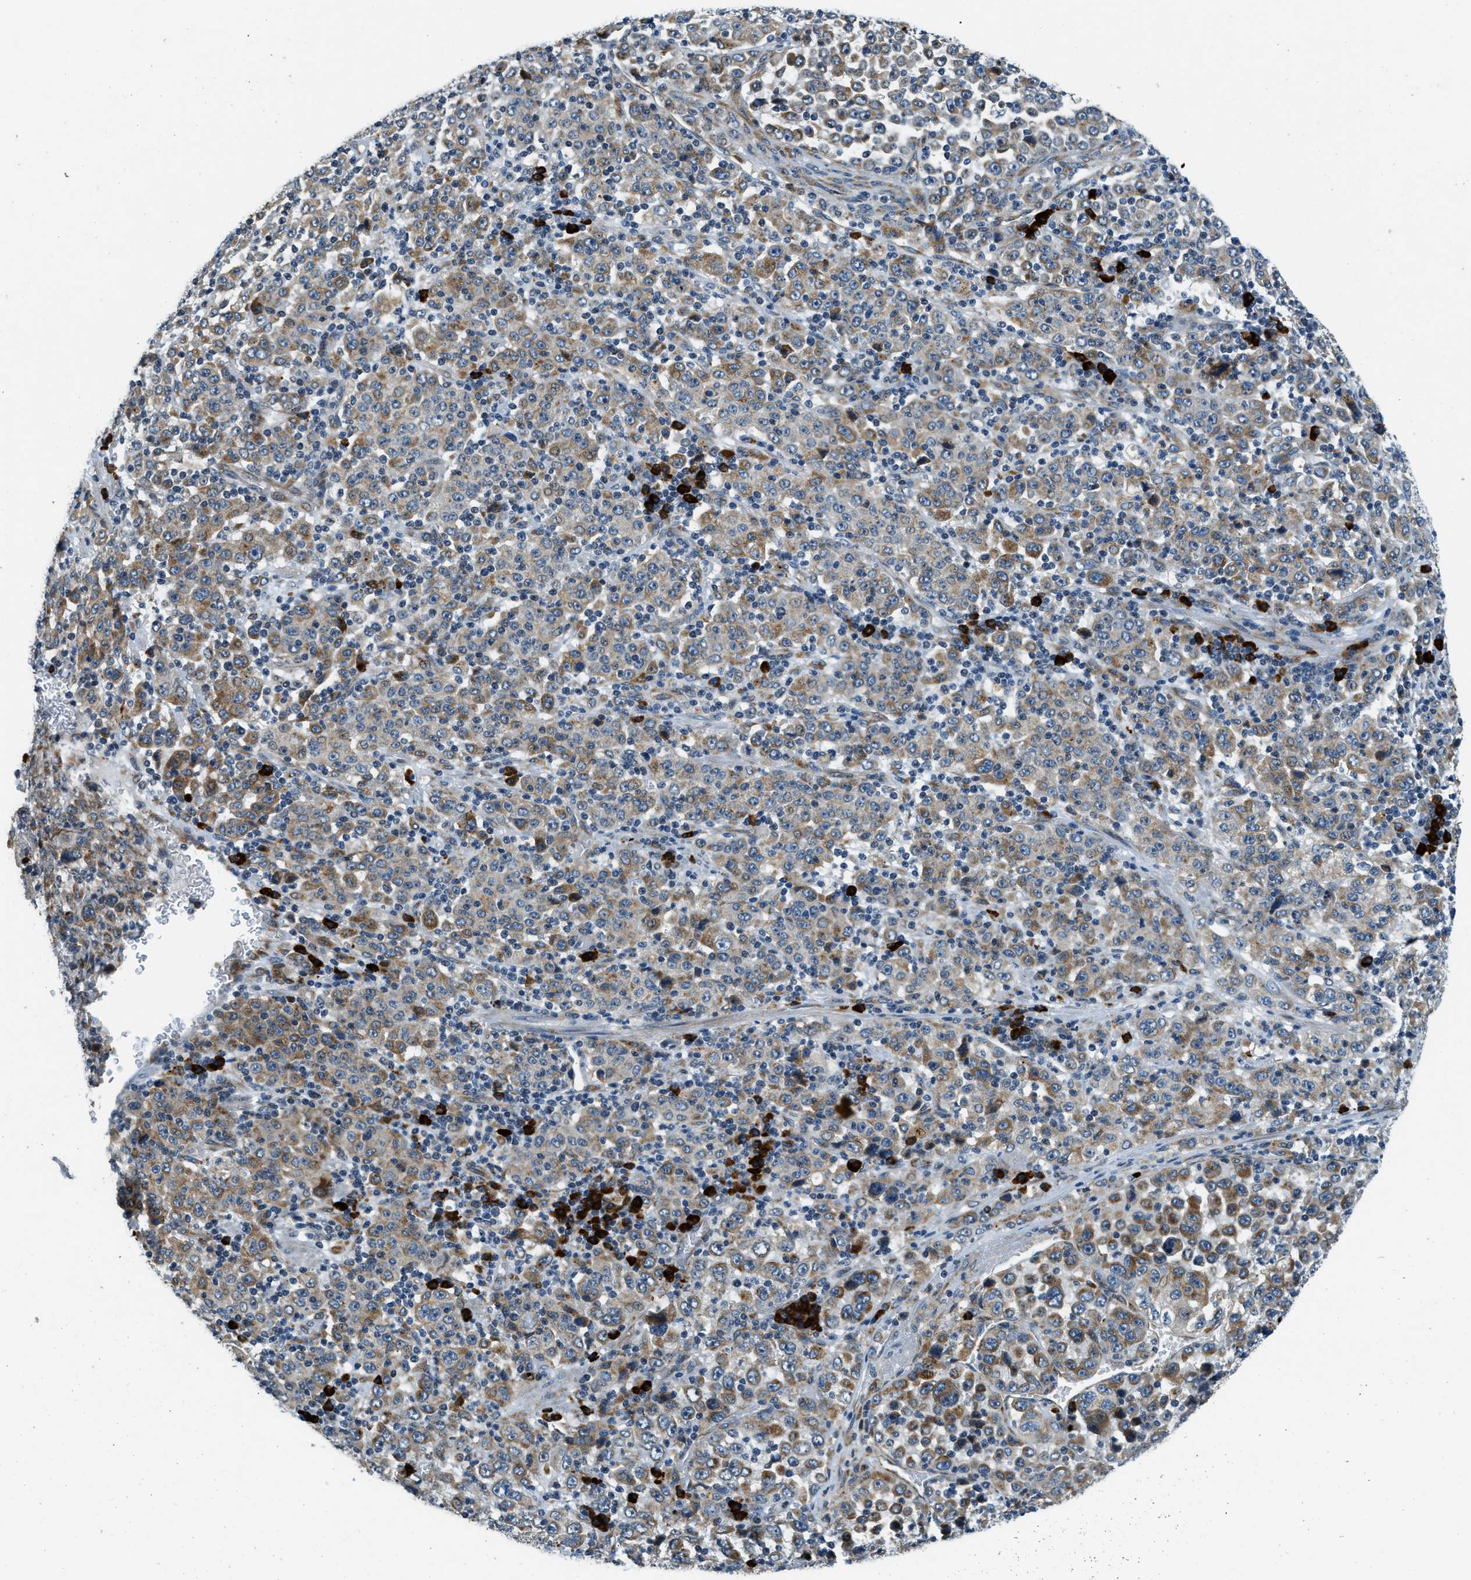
{"staining": {"intensity": "moderate", "quantity": "25%-75%", "location": "cytoplasmic/membranous"}, "tissue": "stomach cancer", "cell_type": "Tumor cells", "image_type": "cancer", "snomed": [{"axis": "morphology", "description": "Normal tissue, NOS"}, {"axis": "morphology", "description": "Adenocarcinoma, NOS"}, {"axis": "topography", "description": "Stomach, upper"}, {"axis": "topography", "description": "Stomach"}], "caption": "This image demonstrates immunohistochemistry staining of adenocarcinoma (stomach), with medium moderate cytoplasmic/membranous staining in approximately 25%-75% of tumor cells.", "gene": "HERC2", "patient": {"sex": "male", "age": 59}}